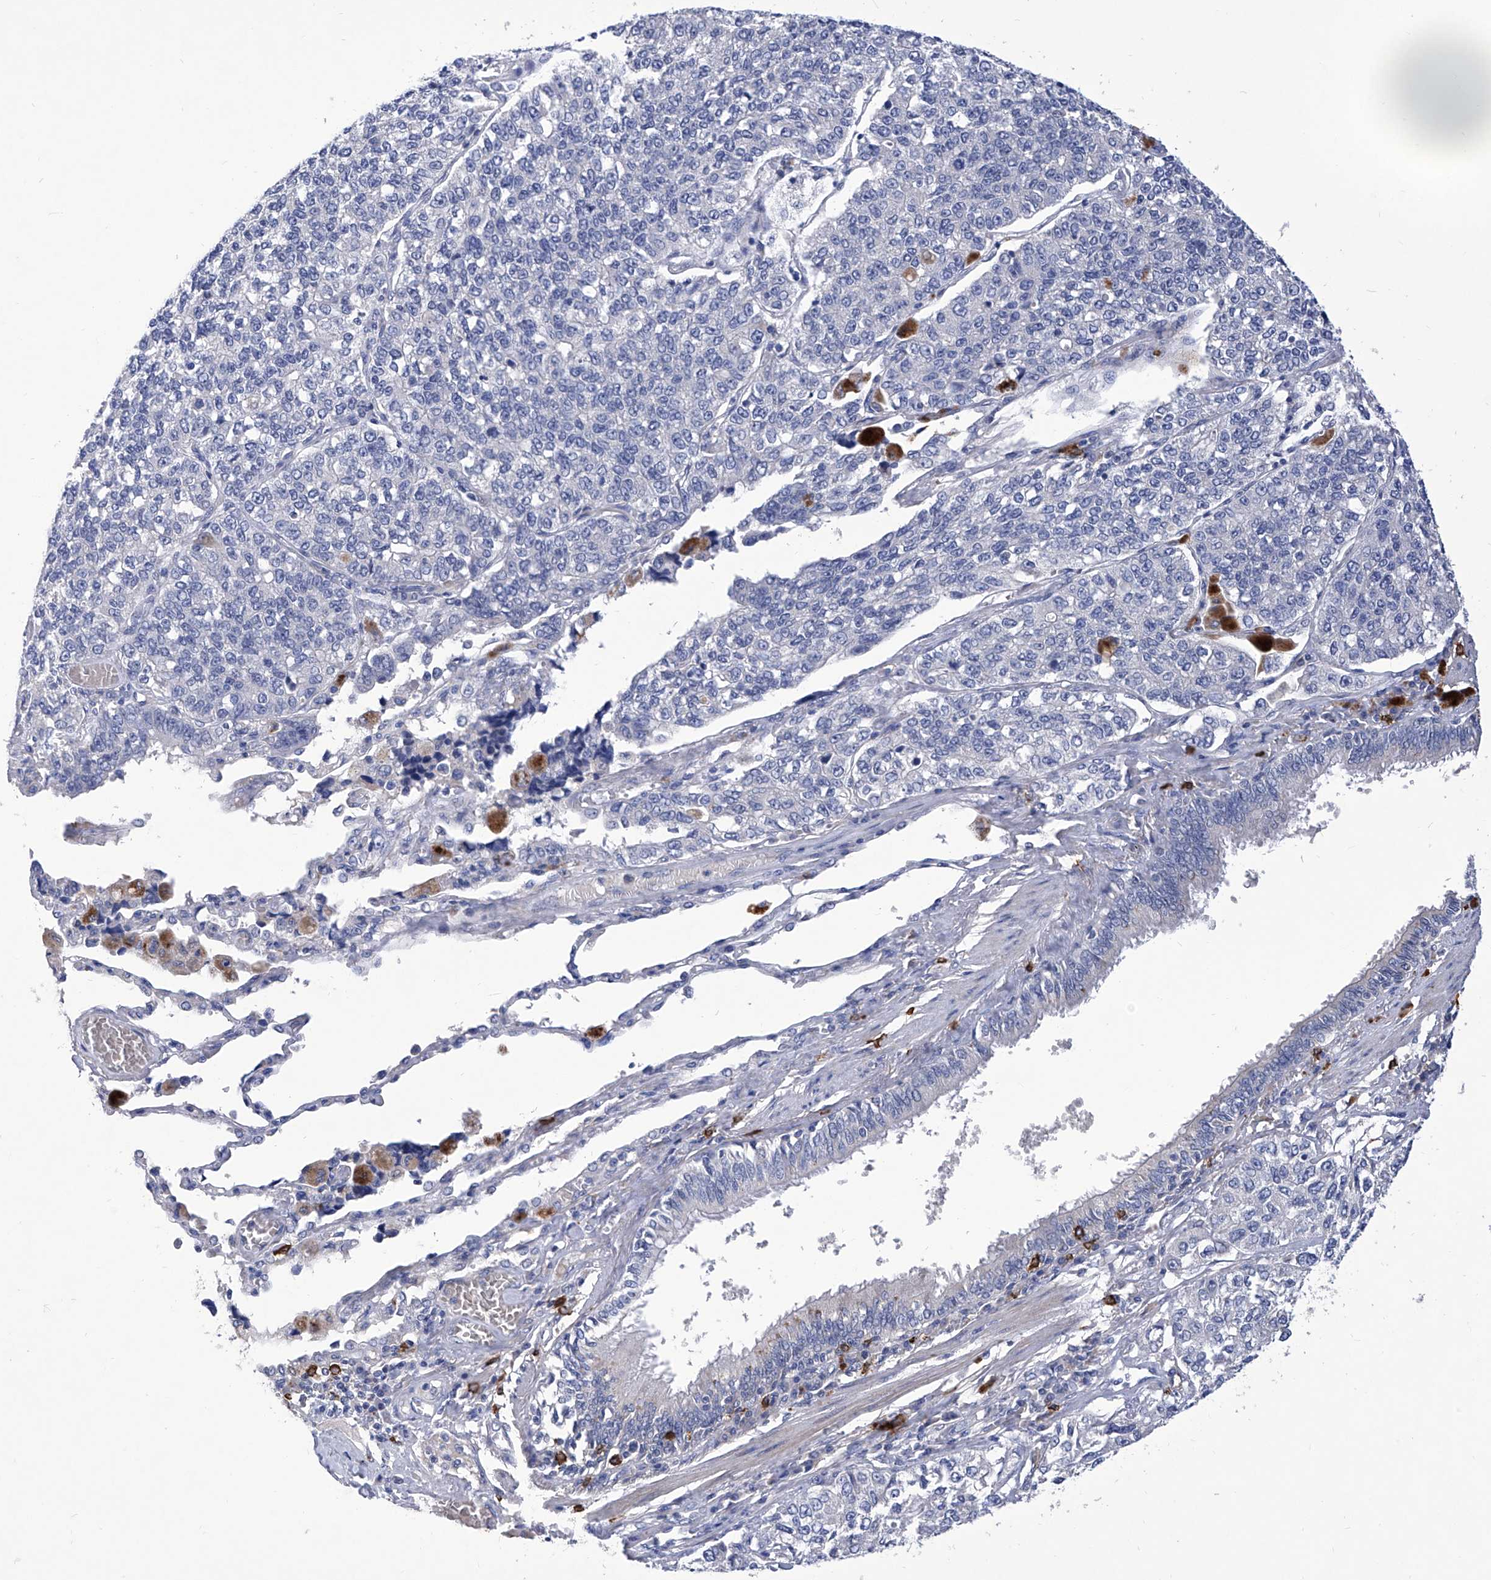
{"staining": {"intensity": "negative", "quantity": "none", "location": "none"}, "tissue": "lung cancer", "cell_type": "Tumor cells", "image_type": "cancer", "snomed": [{"axis": "morphology", "description": "Adenocarcinoma, NOS"}, {"axis": "topography", "description": "Lung"}], "caption": "Immunohistochemical staining of human lung cancer (adenocarcinoma) displays no significant staining in tumor cells.", "gene": "IFNL2", "patient": {"sex": "male", "age": 49}}